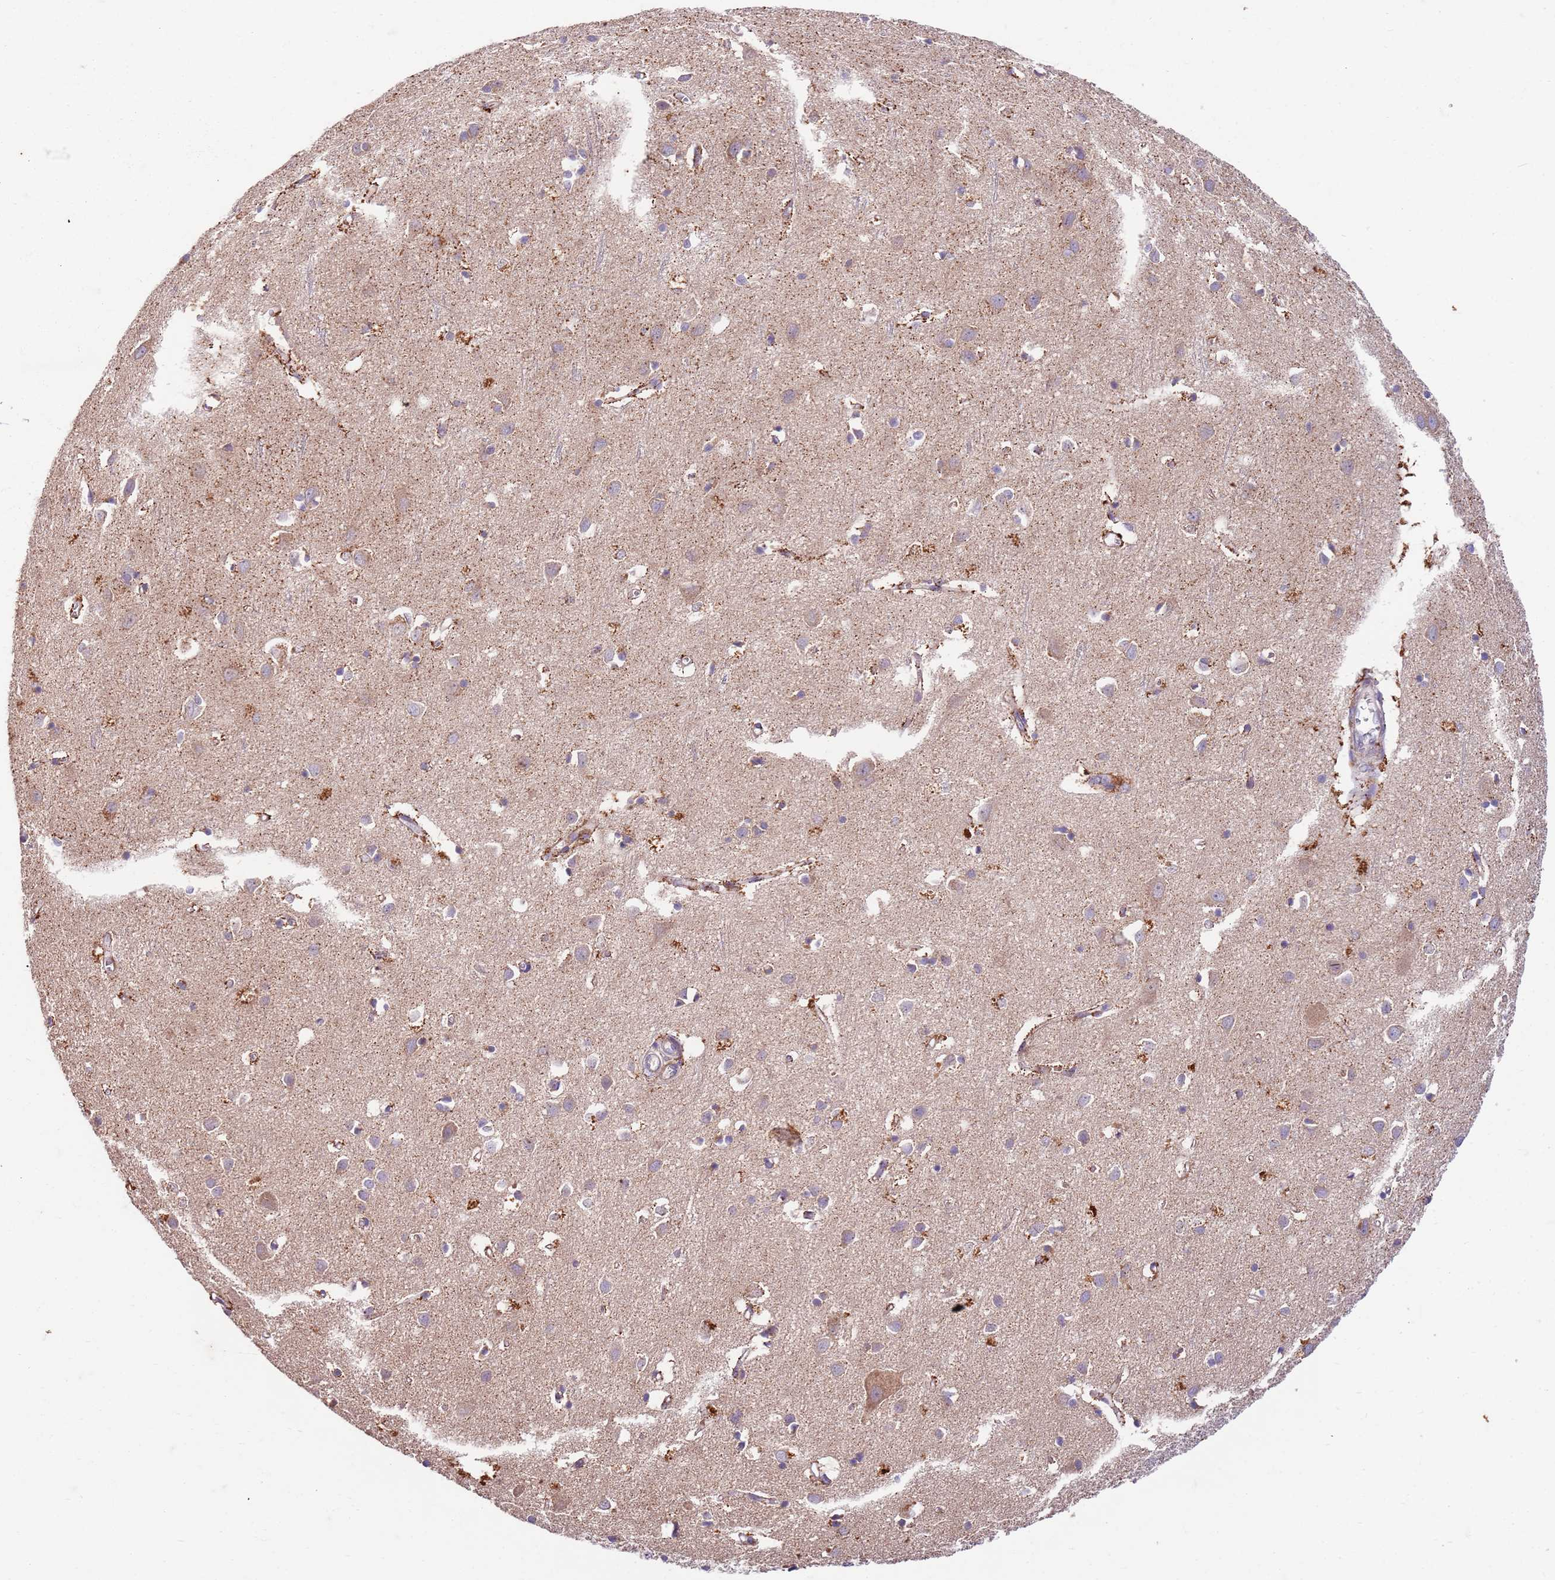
{"staining": {"intensity": "weak", "quantity": "25%-75%", "location": "cytoplasmic/membranous"}, "tissue": "cerebral cortex", "cell_type": "Endothelial cells", "image_type": "normal", "snomed": [{"axis": "morphology", "description": "Normal tissue, NOS"}, {"axis": "topography", "description": "Cerebral cortex"}], "caption": "Approximately 25%-75% of endothelial cells in benign human cerebral cortex display weak cytoplasmic/membranous protein staining as visualized by brown immunohistochemical staining.", "gene": "OSBP", "patient": {"sex": "female", "age": 64}}